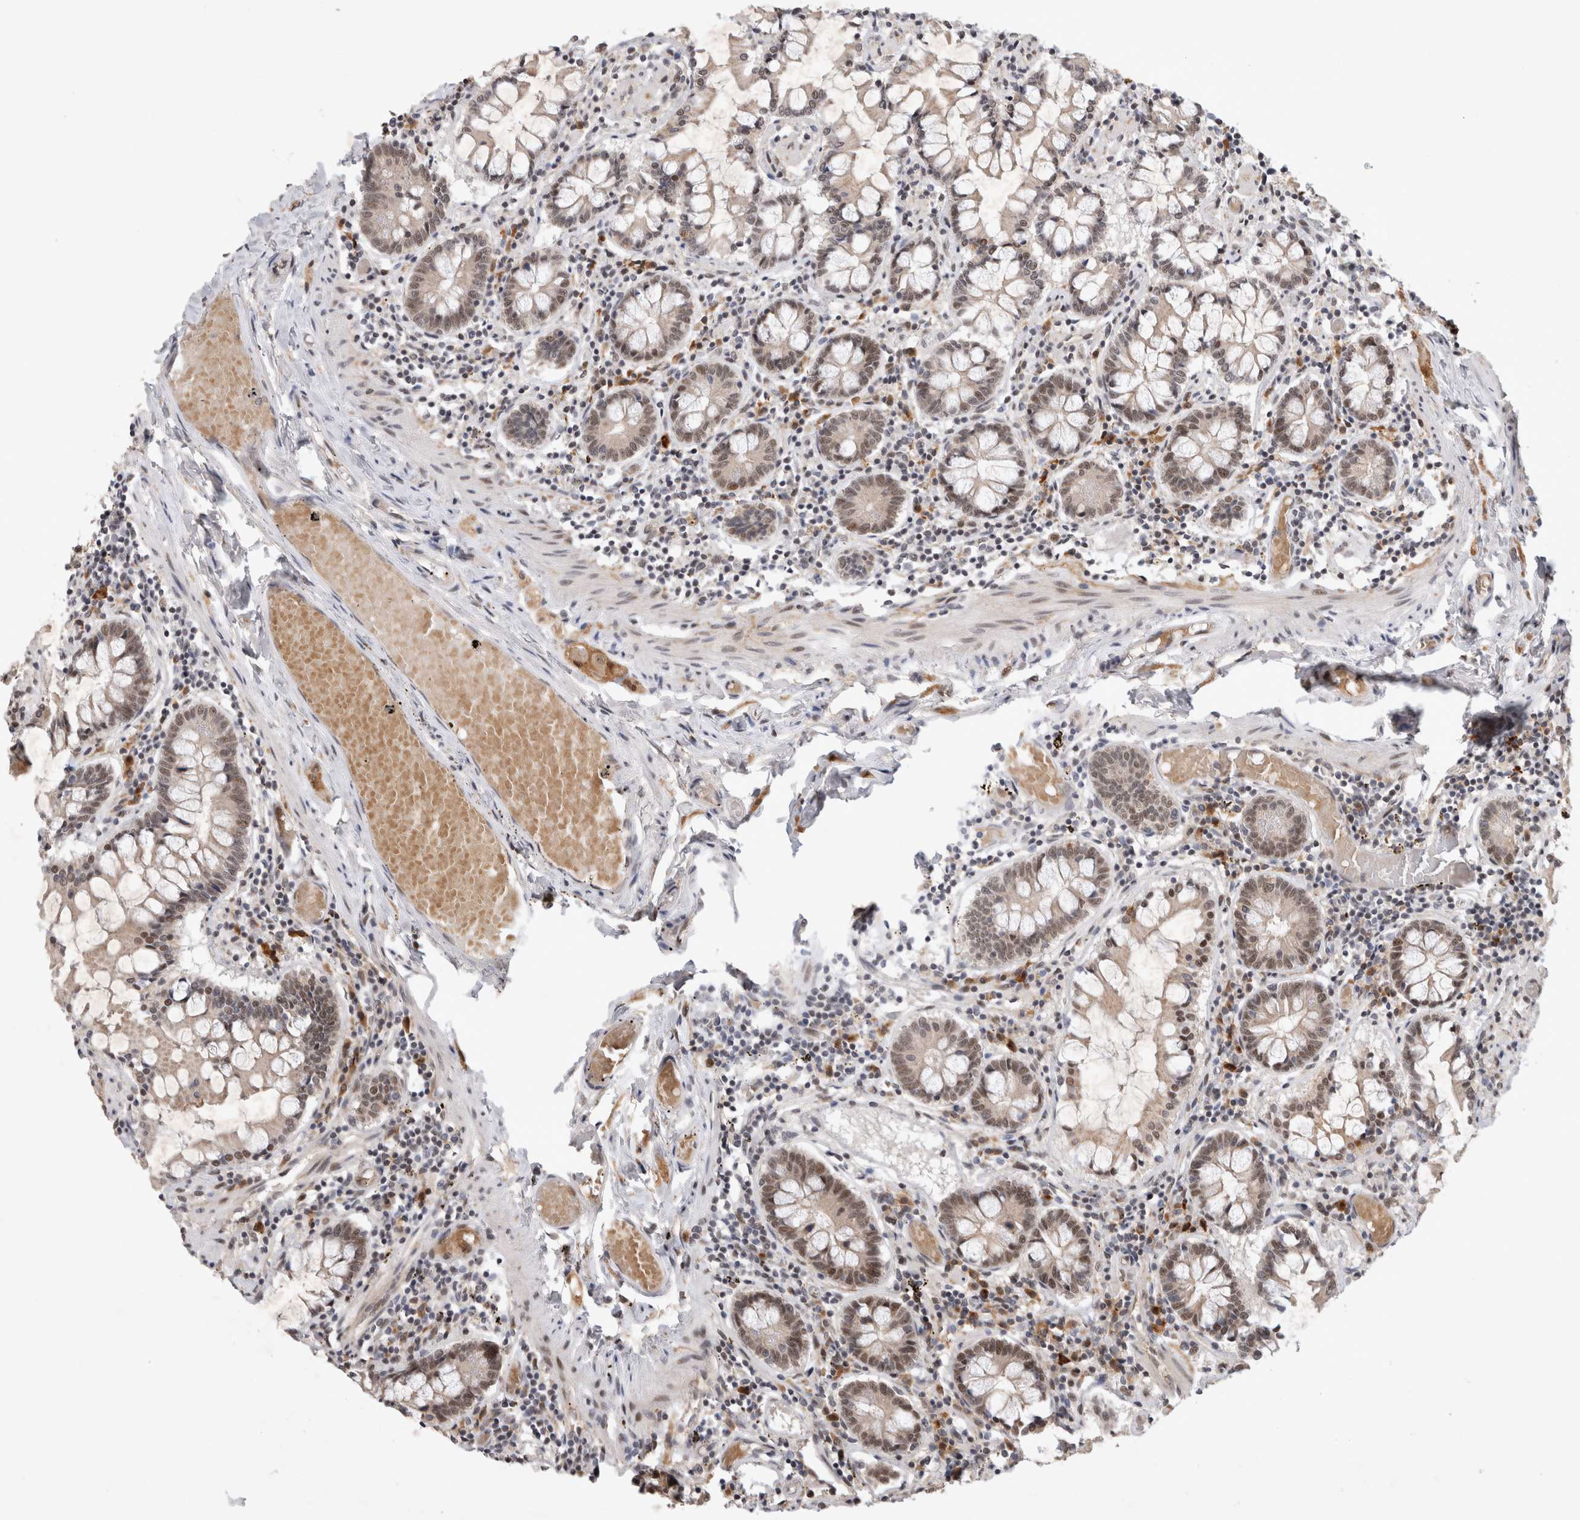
{"staining": {"intensity": "moderate", "quantity": ">75%", "location": "nuclear"}, "tissue": "small intestine", "cell_type": "Glandular cells", "image_type": "normal", "snomed": [{"axis": "morphology", "description": "Normal tissue, NOS"}, {"axis": "topography", "description": "Small intestine"}], "caption": "Immunohistochemical staining of benign small intestine reveals >75% levels of moderate nuclear protein expression in approximately >75% of glandular cells.", "gene": "HESX1", "patient": {"sex": "male", "age": 41}}